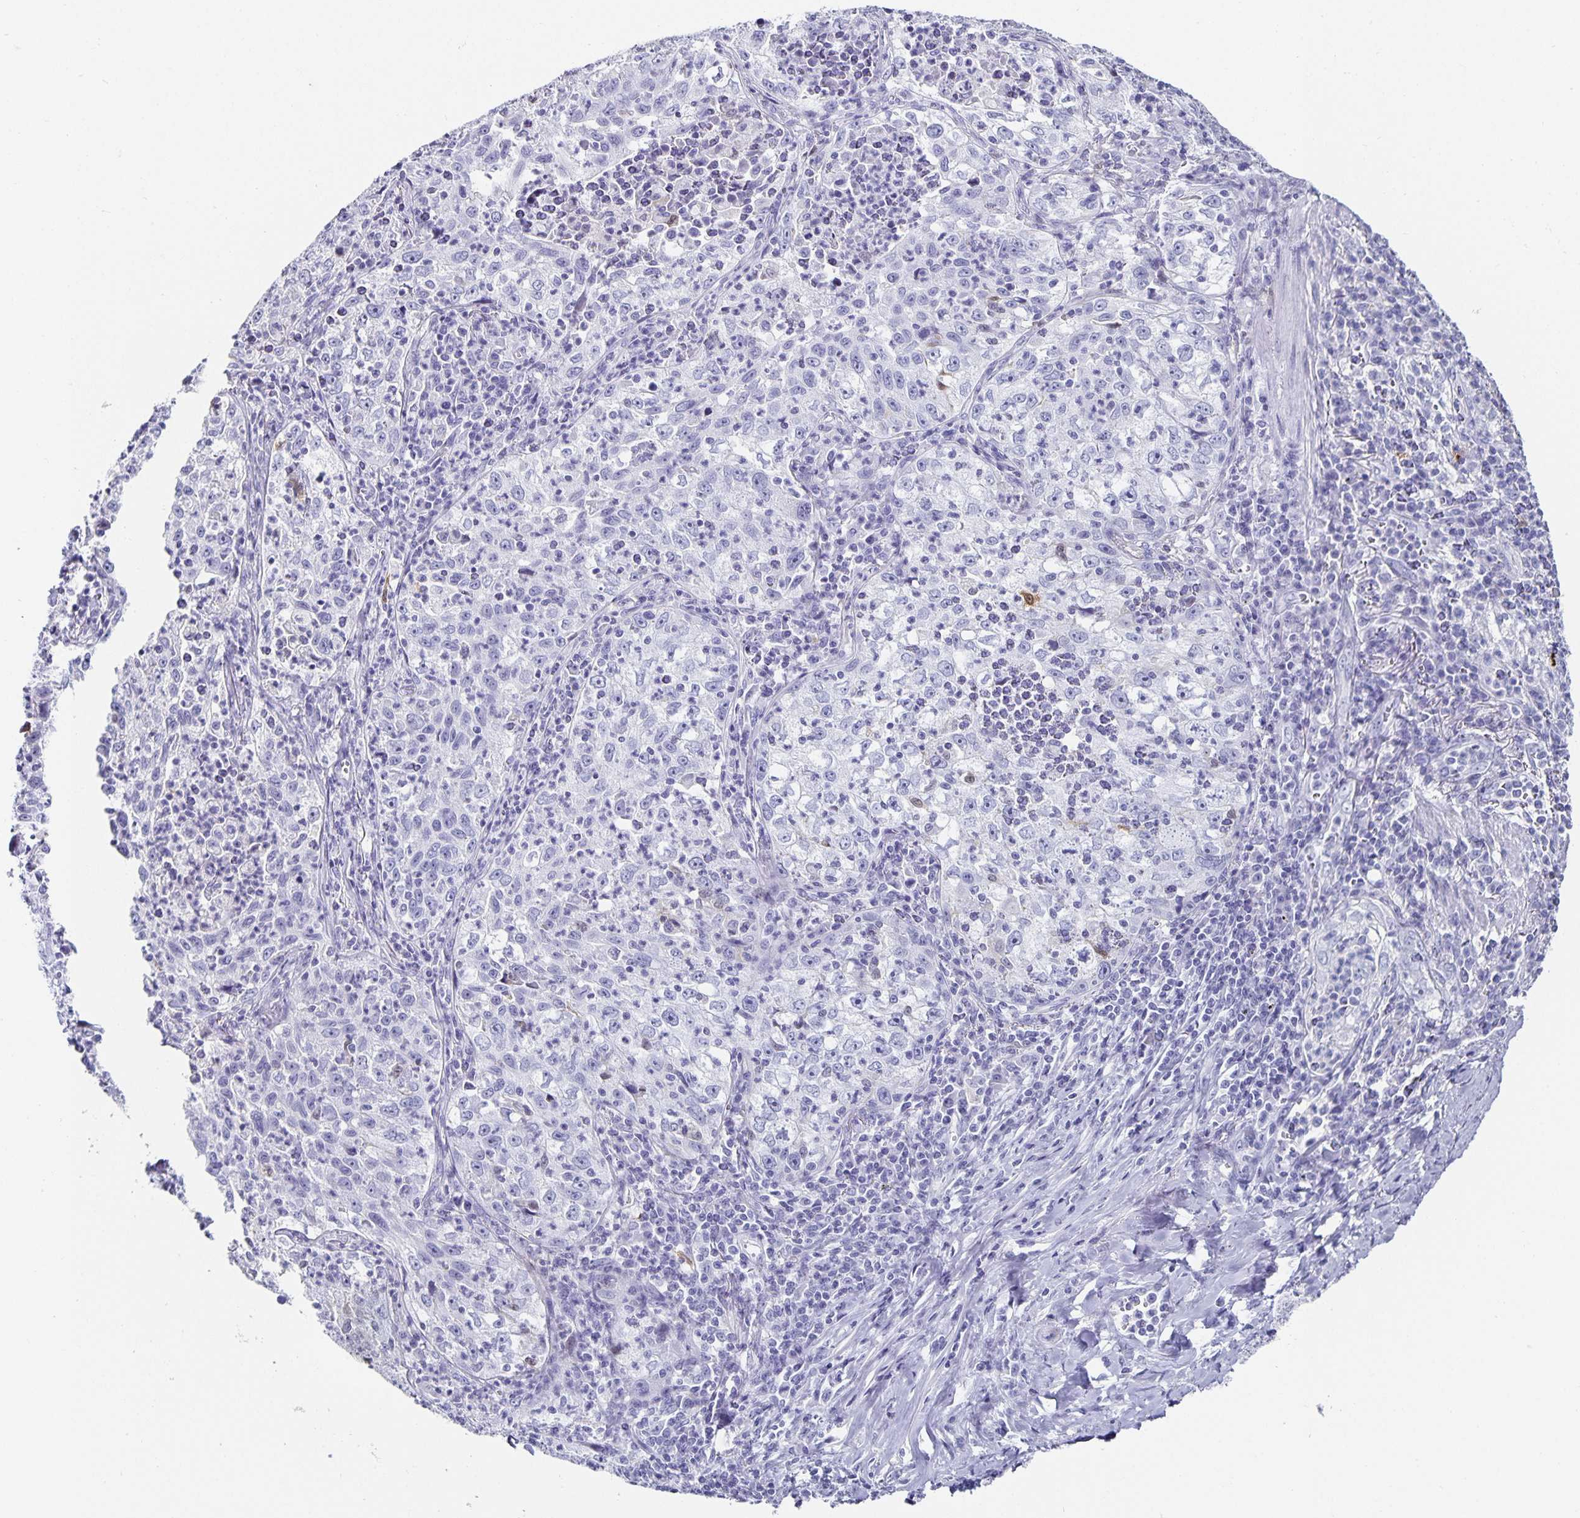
{"staining": {"intensity": "negative", "quantity": "none", "location": "none"}, "tissue": "lung cancer", "cell_type": "Tumor cells", "image_type": "cancer", "snomed": [{"axis": "morphology", "description": "Squamous cell carcinoma, NOS"}, {"axis": "topography", "description": "Lung"}], "caption": "Lung cancer (squamous cell carcinoma) was stained to show a protein in brown. There is no significant expression in tumor cells.", "gene": "CHGA", "patient": {"sex": "male", "age": 71}}